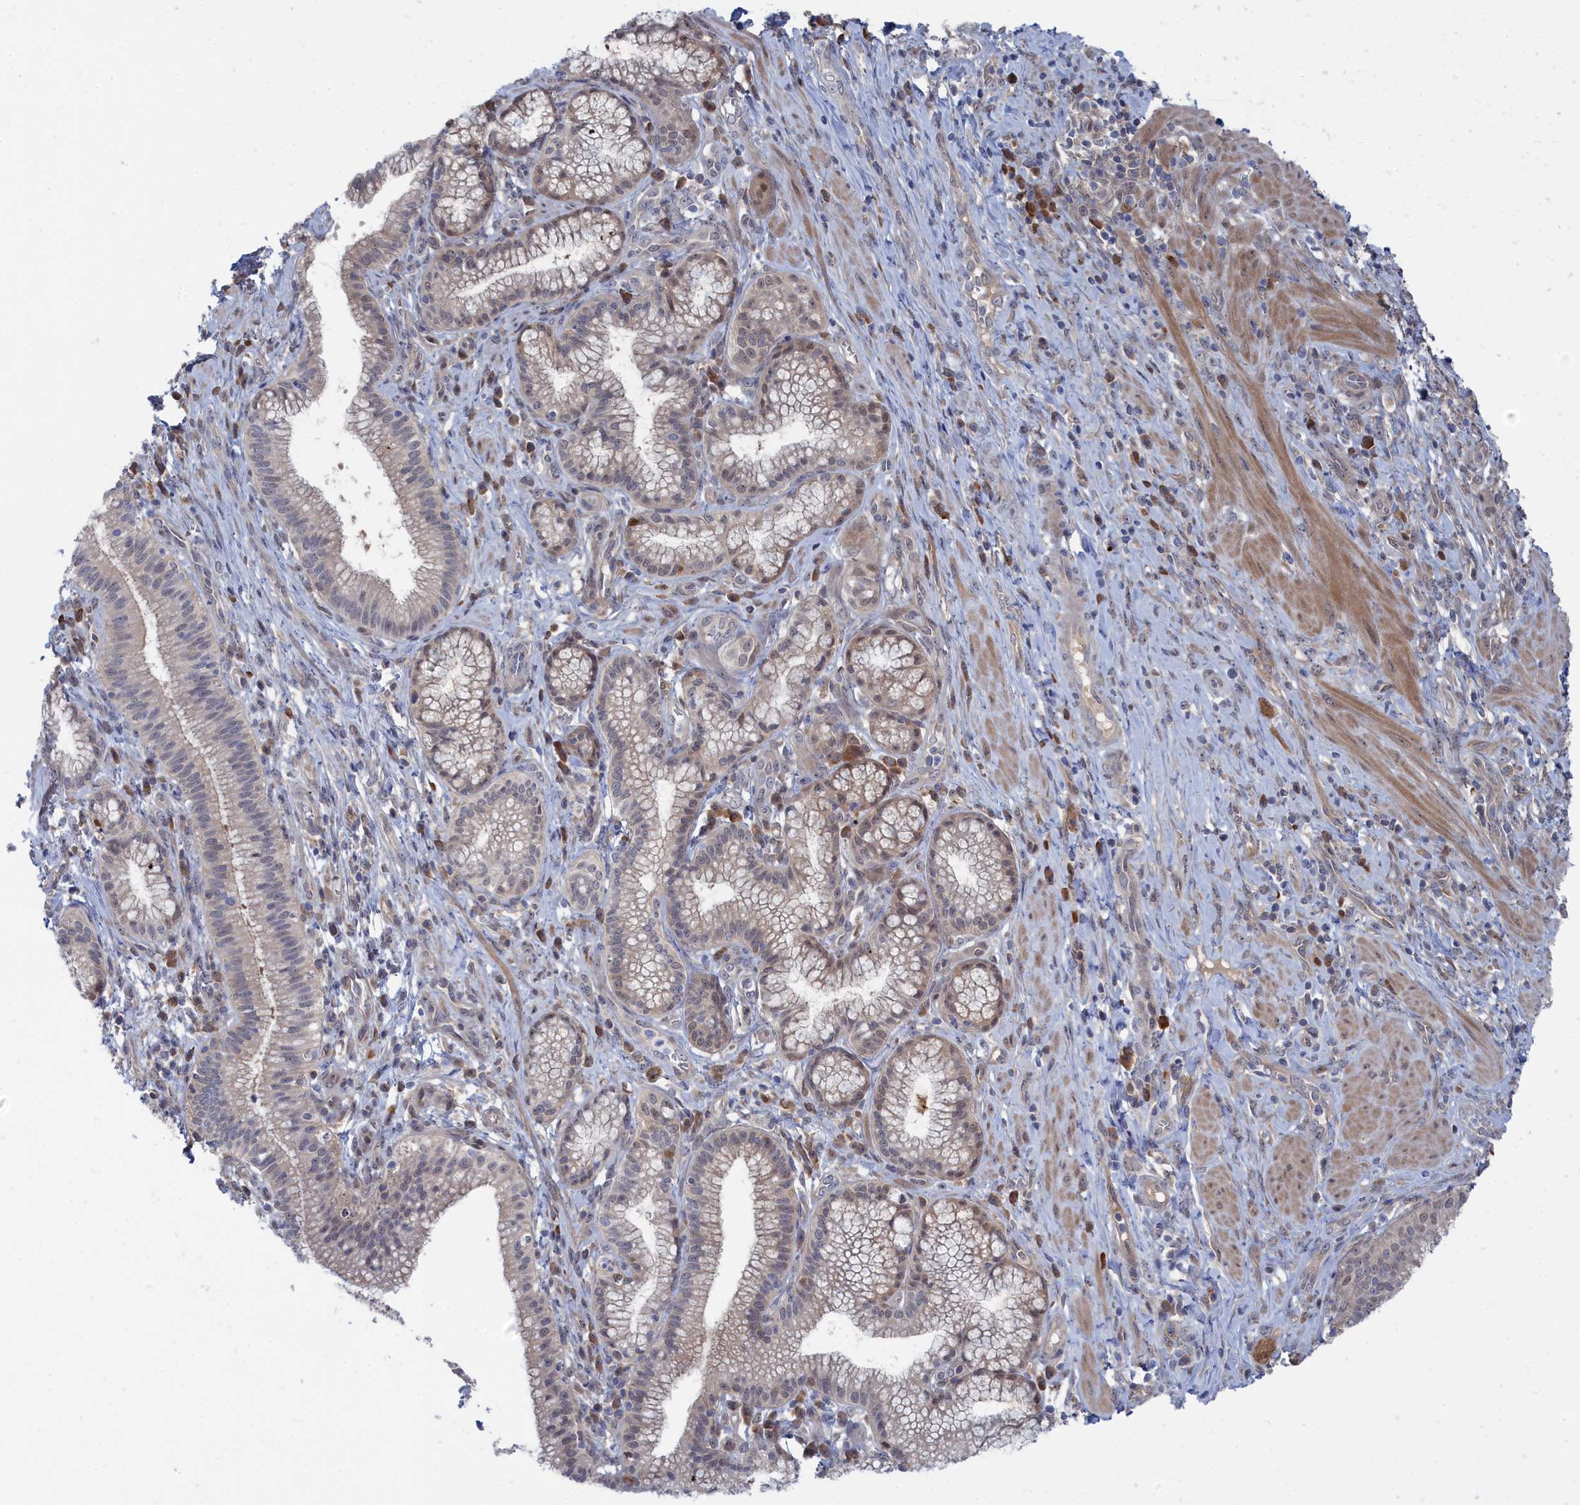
{"staining": {"intensity": "weak", "quantity": "<25%", "location": "nuclear"}, "tissue": "pancreatic cancer", "cell_type": "Tumor cells", "image_type": "cancer", "snomed": [{"axis": "morphology", "description": "Adenocarcinoma, NOS"}, {"axis": "topography", "description": "Pancreas"}], "caption": "IHC micrograph of neoplastic tissue: human pancreatic cancer stained with DAB (3,3'-diaminobenzidine) shows no significant protein positivity in tumor cells. (DAB immunohistochemistry with hematoxylin counter stain).", "gene": "IRGQ", "patient": {"sex": "male", "age": 72}}